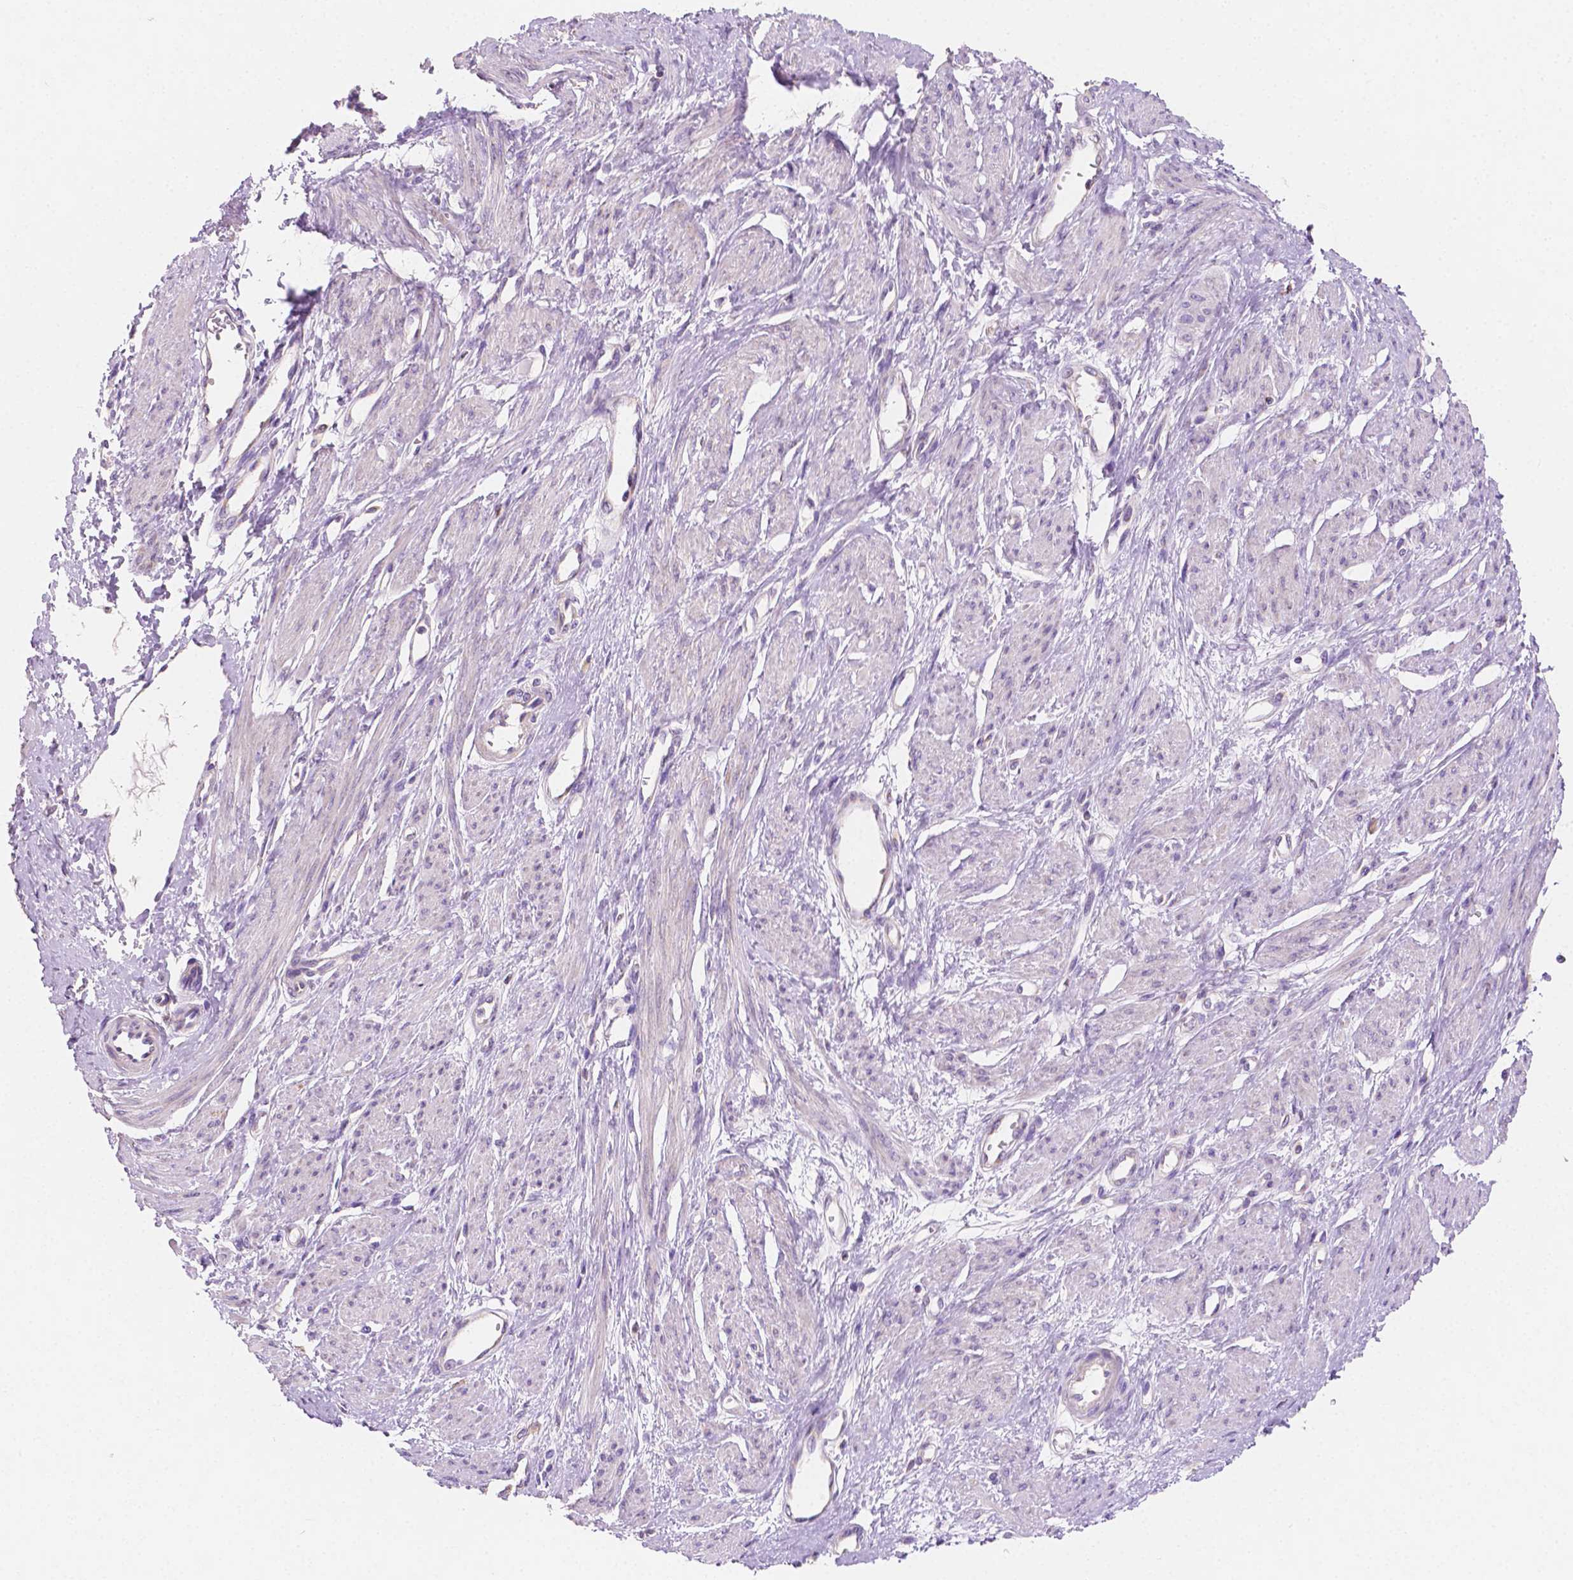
{"staining": {"intensity": "negative", "quantity": "none", "location": "none"}, "tissue": "smooth muscle", "cell_type": "Smooth muscle cells", "image_type": "normal", "snomed": [{"axis": "morphology", "description": "Normal tissue, NOS"}, {"axis": "topography", "description": "Smooth muscle"}, {"axis": "topography", "description": "Uterus"}], "caption": "Smooth muscle cells show no significant protein staining in normal smooth muscle. (Brightfield microscopy of DAB (3,3'-diaminobenzidine) immunohistochemistry (IHC) at high magnification).", "gene": "TMEM130", "patient": {"sex": "female", "age": 39}}